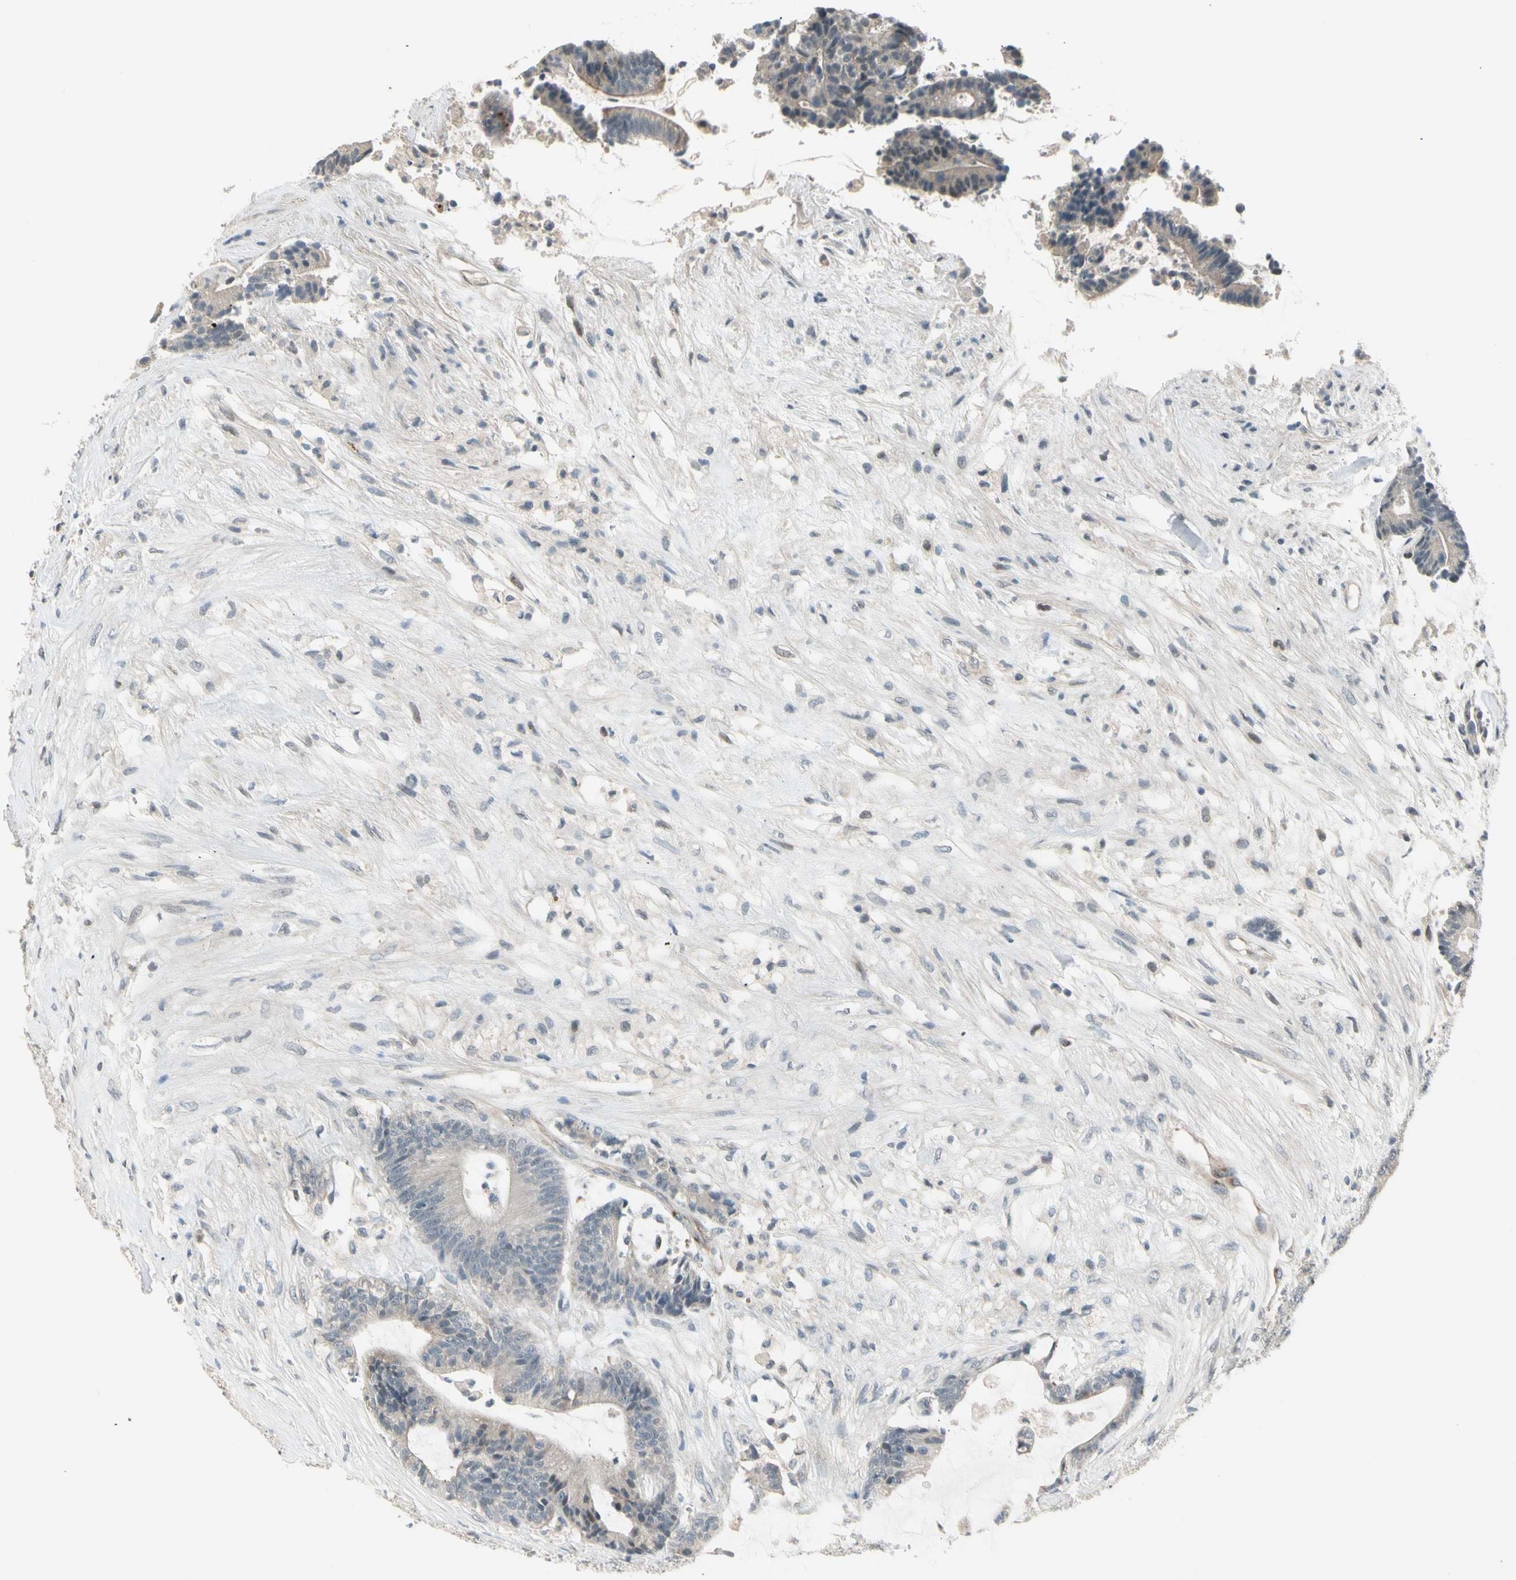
{"staining": {"intensity": "negative", "quantity": "none", "location": "none"}, "tissue": "colorectal cancer", "cell_type": "Tumor cells", "image_type": "cancer", "snomed": [{"axis": "morphology", "description": "Adenocarcinoma, NOS"}, {"axis": "topography", "description": "Colon"}], "caption": "A high-resolution image shows IHC staining of colorectal cancer (adenocarcinoma), which reveals no significant expression in tumor cells.", "gene": "PCDHB15", "patient": {"sex": "female", "age": 84}}